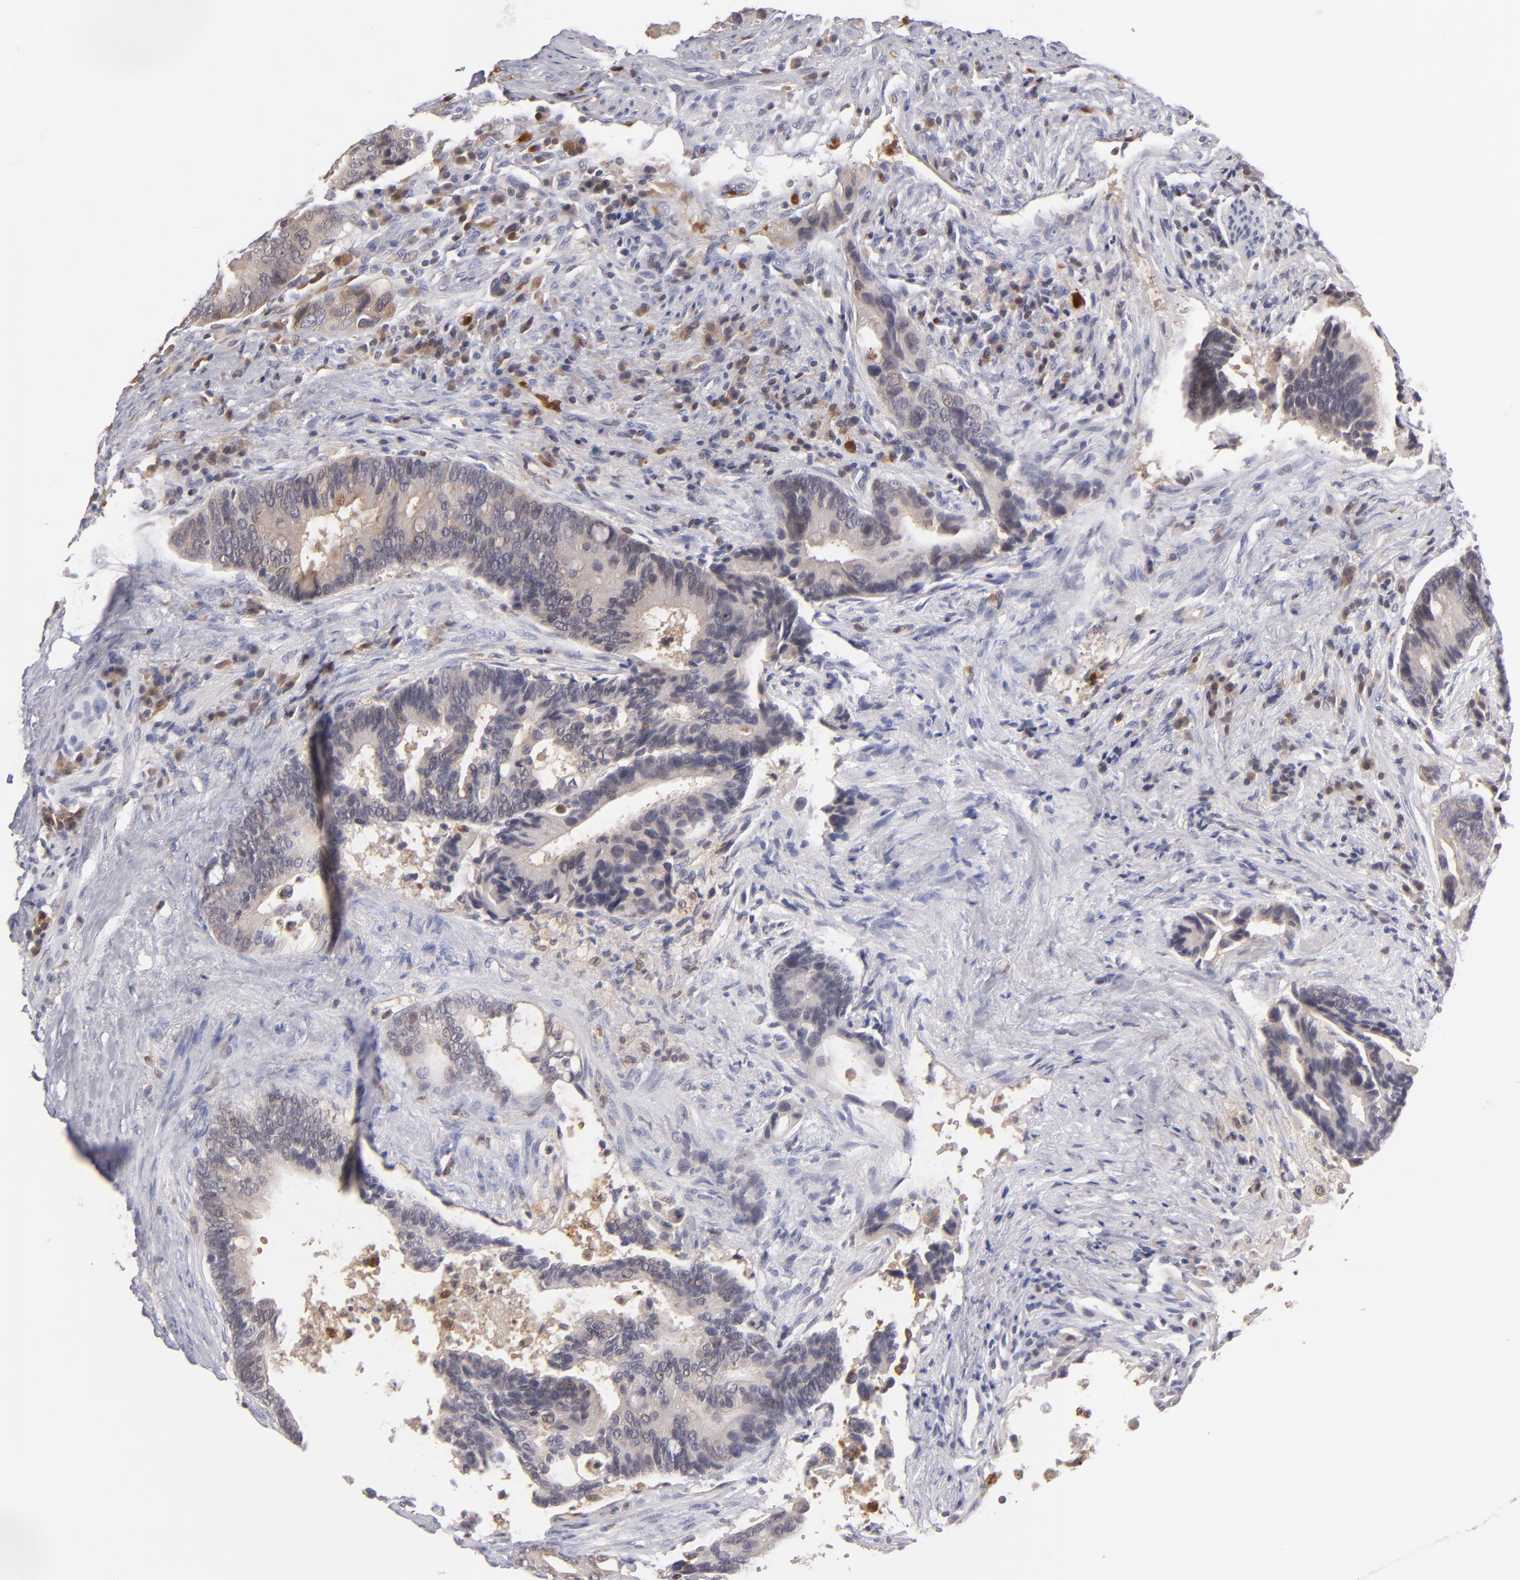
{"staining": {"intensity": "weak", "quantity": "<25%", "location": "cytoplasmic/membranous"}, "tissue": "colorectal cancer", "cell_type": "Tumor cells", "image_type": "cancer", "snomed": [{"axis": "morphology", "description": "Adenocarcinoma, NOS"}, {"axis": "topography", "description": "Rectum"}], "caption": "High magnification brightfield microscopy of colorectal cancer (adenocarcinoma) stained with DAB (3,3'-diaminobenzidine) (brown) and counterstained with hematoxylin (blue): tumor cells show no significant expression.", "gene": "PRKCD", "patient": {"sex": "female", "age": 67}}